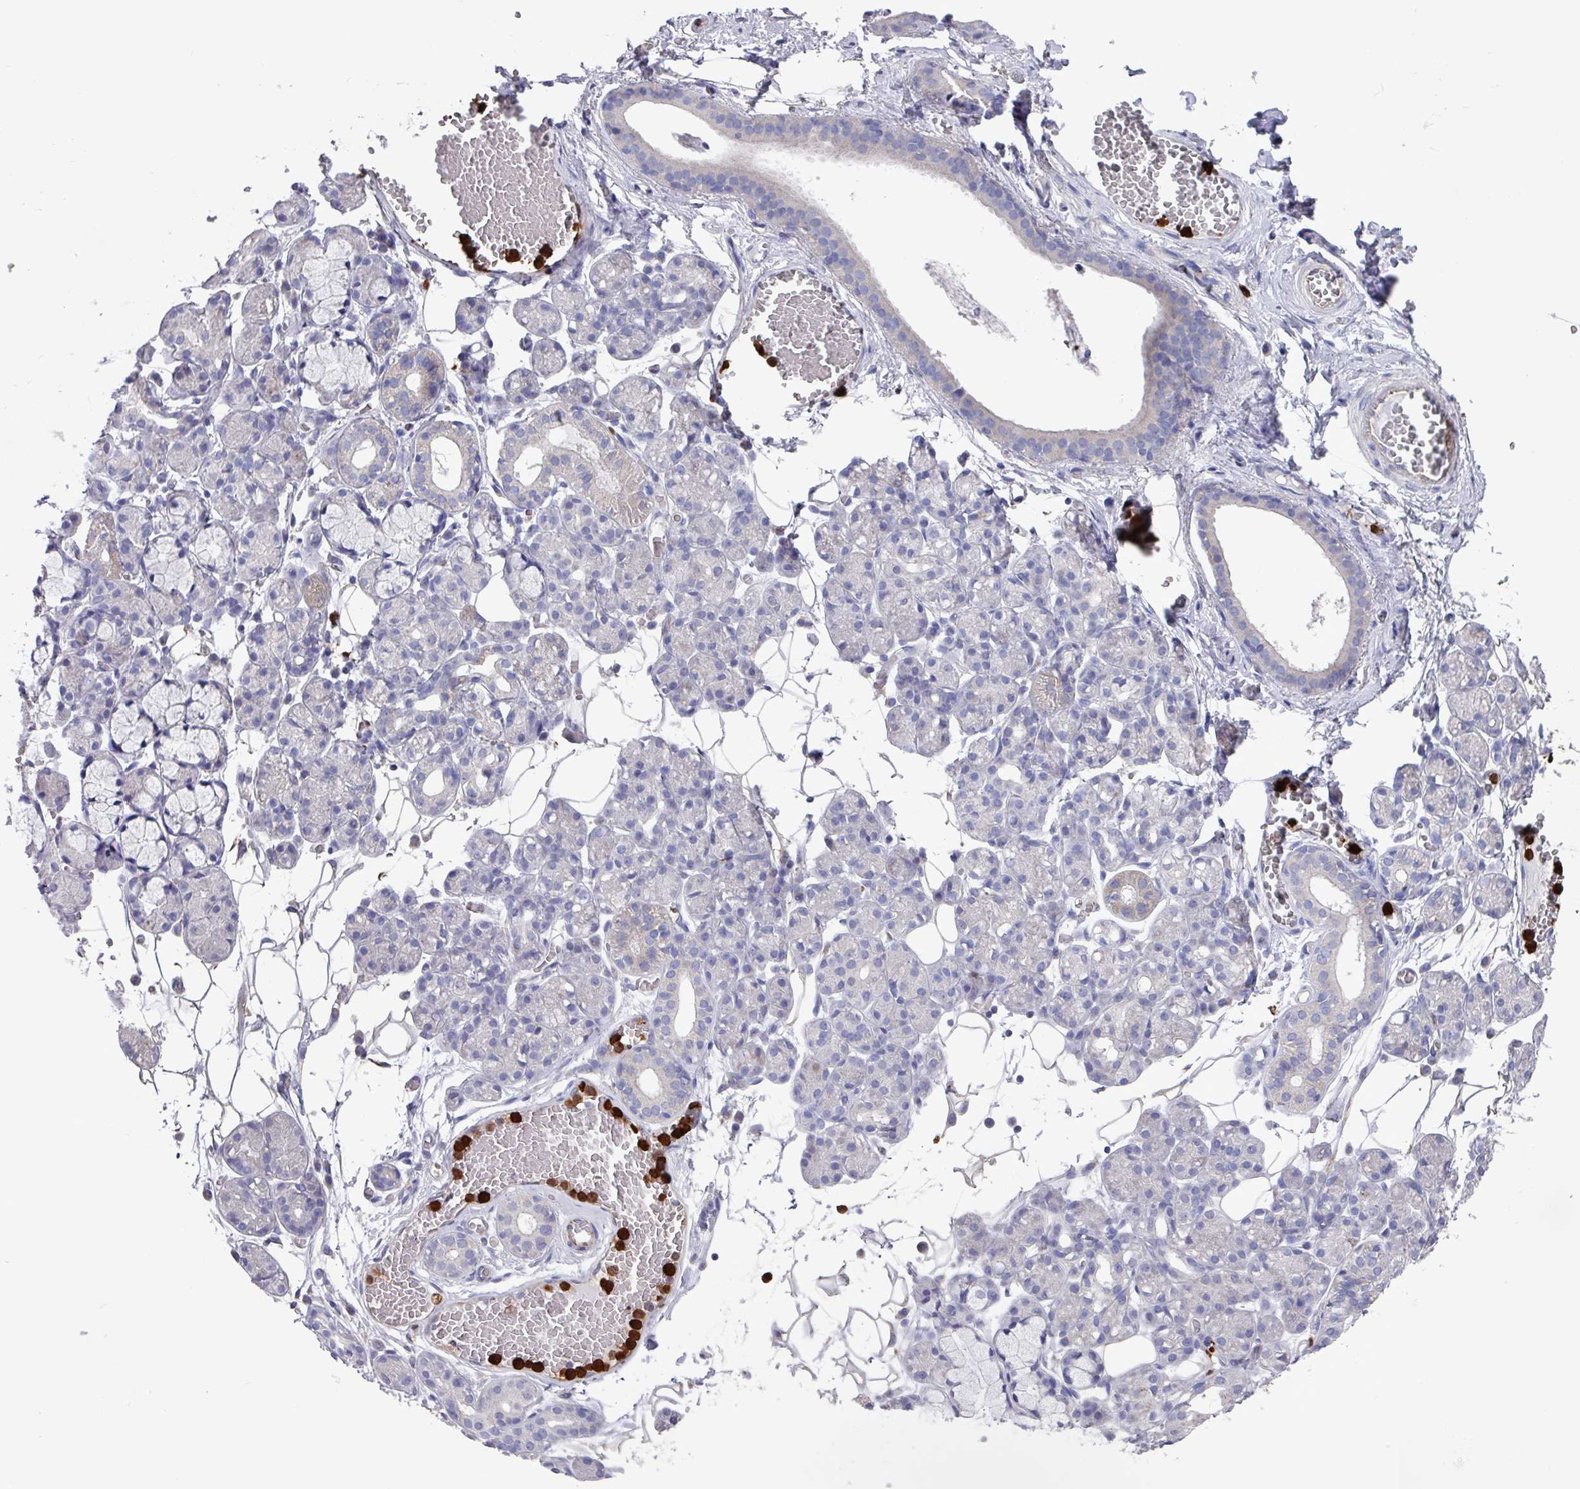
{"staining": {"intensity": "negative", "quantity": "none", "location": "none"}, "tissue": "salivary gland", "cell_type": "Glandular cells", "image_type": "normal", "snomed": [{"axis": "morphology", "description": "Normal tissue, NOS"}, {"axis": "topography", "description": "Salivary gland"}], "caption": "Image shows no protein expression in glandular cells of normal salivary gland.", "gene": "UQCC2", "patient": {"sex": "male", "age": 63}}